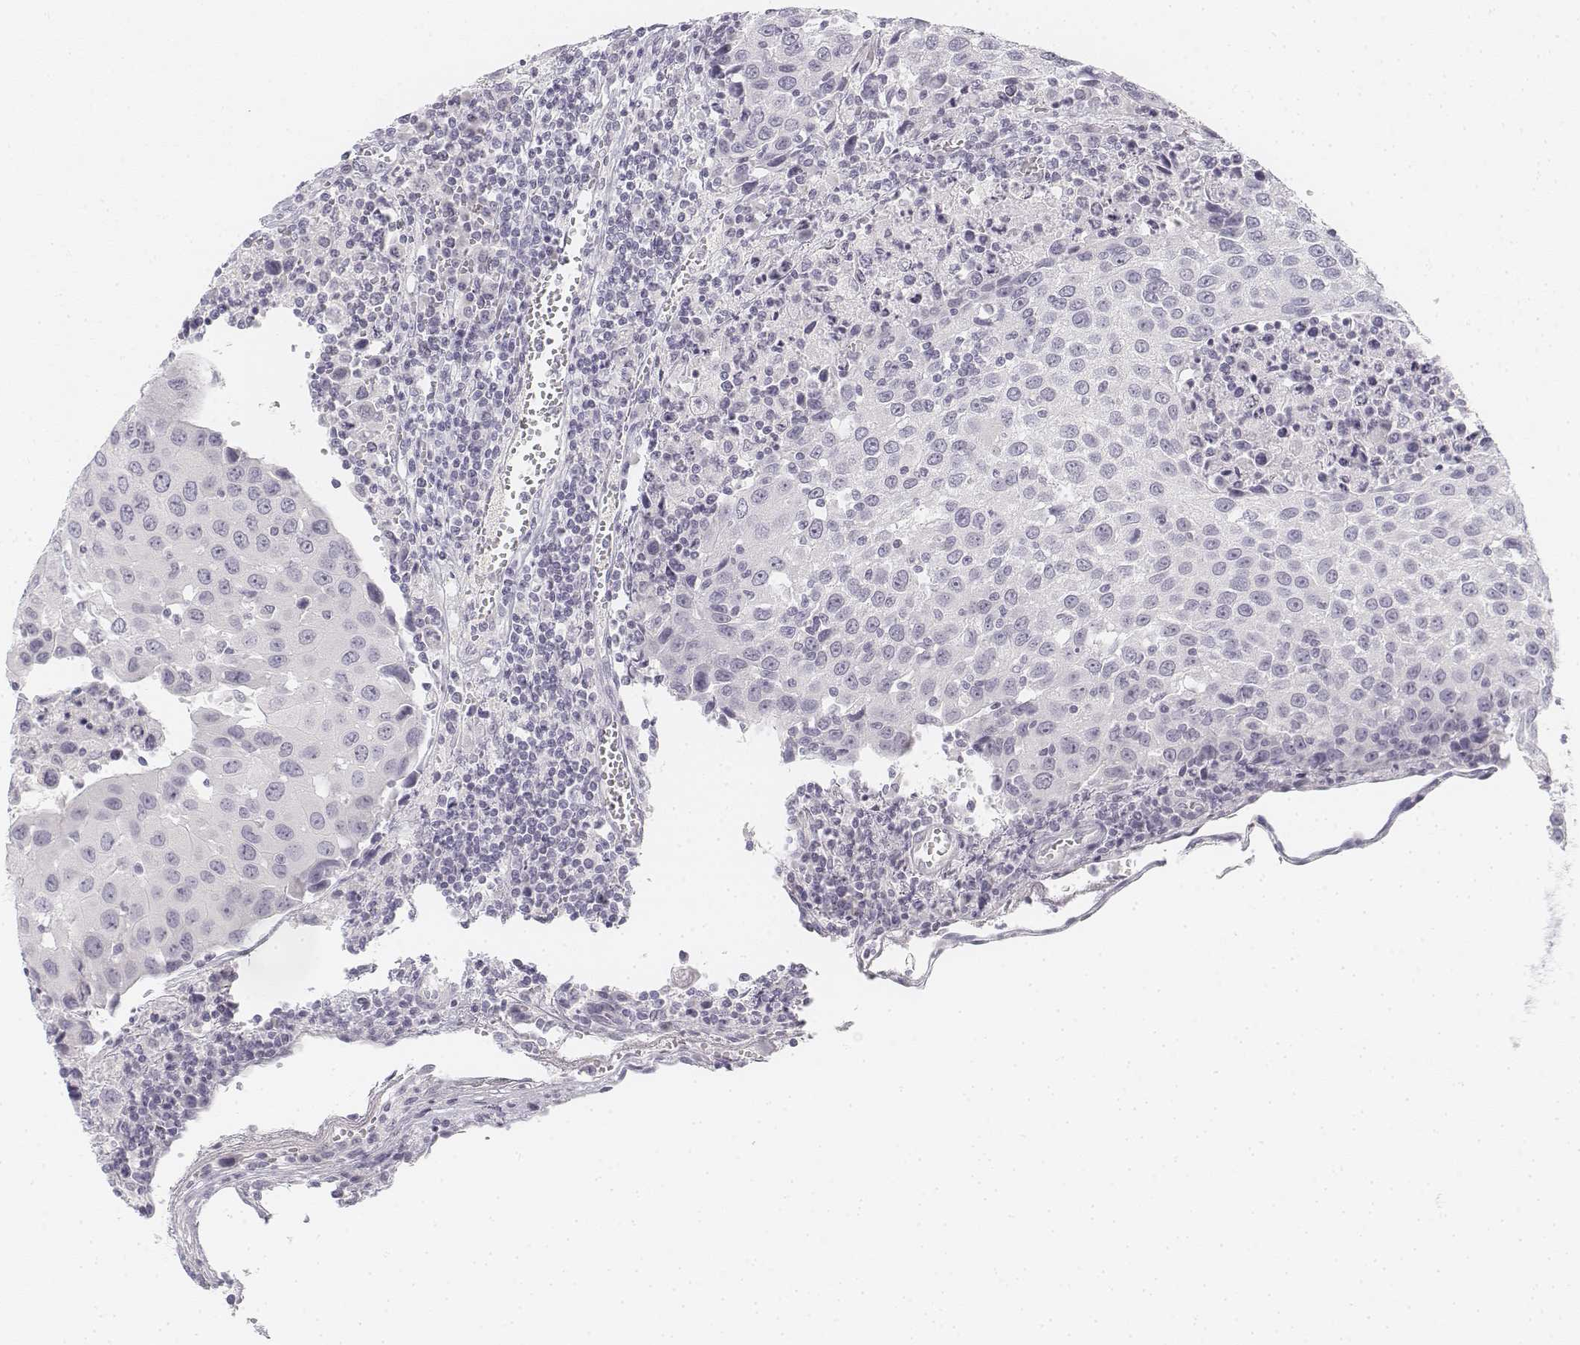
{"staining": {"intensity": "negative", "quantity": "none", "location": "none"}, "tissue": "urothelial cancer", "cell_type": "Tumor cells", "image_type": "cancer", "snomed": [{"axis": "morphology", "description": "Urothelial carcinoma, High grade"}, {"axis": "topography", "description": "Urinary bladder"}], "caption": "Immunohistochemistry micrograph of neoplastic tissue: human high-grade urothelial carcinoma stained with DAB demonstrates no significant protein staining in tumor cells. (DAB immunohistochemistry (IHC) visualized using brightfield microscopy, high magnification).", "gene": "KRT25", "patient": {"sex": "female", "age": 85}}